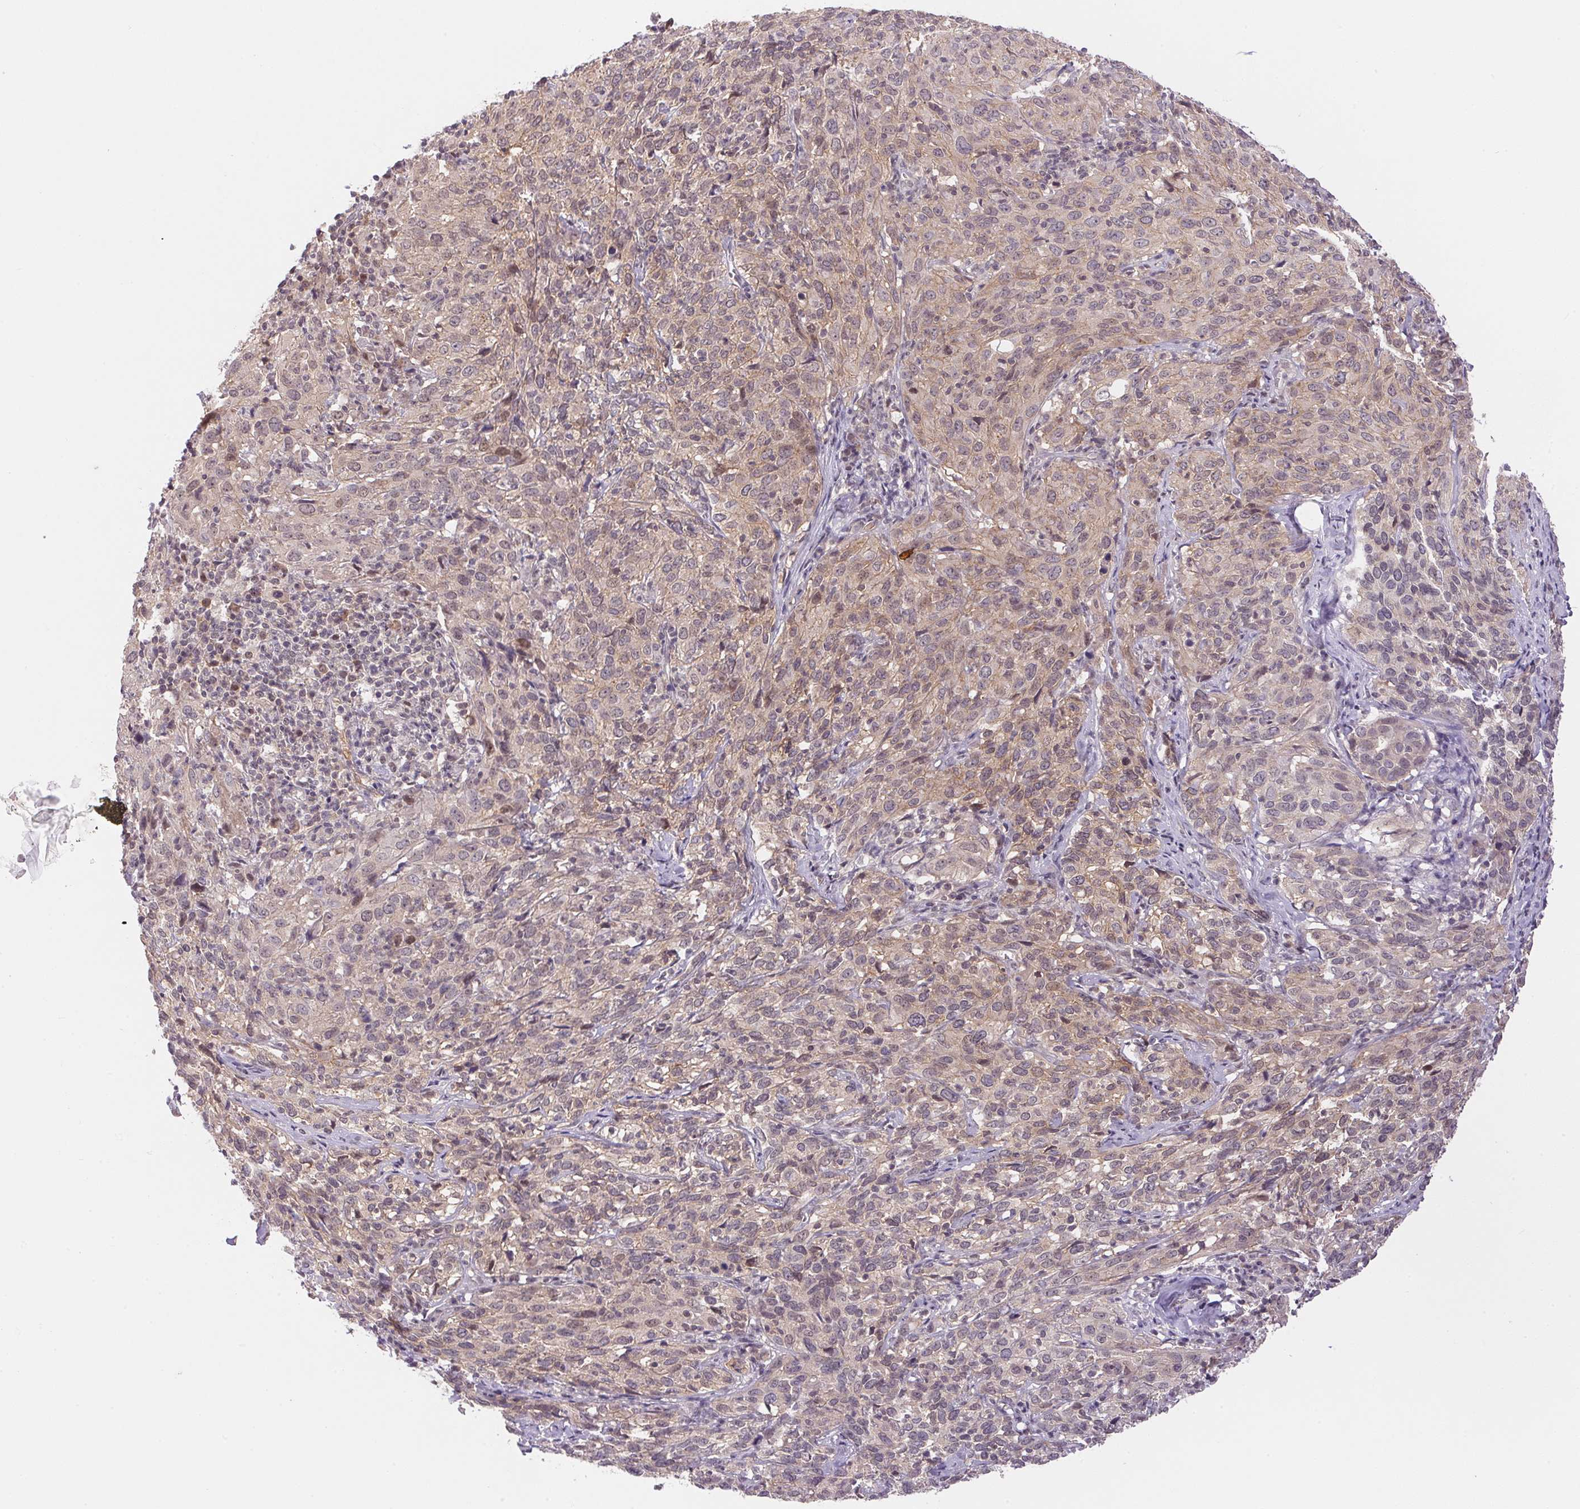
{"staining": {"intensity": "weak", "quantity": "25%-75%", "location": "cytoplasmic/membranous"}, "tissue": "cervical cancer", "cell_type": "Tumor cells", "image_type": "cancer", "snomed": [{"axis": "morphology", "description": "Squamous cell carcinoma, NOS"}, {"axis": "topography", "description": "Cervix"}], "caption": "Tumor cells display weak cytoplasmic/membranous positivity in about 25%-75% of cells in cervical squamous cell carcinoma.", "gene": "BNIP5", "patient": {"sex": "female", "age": 51}}